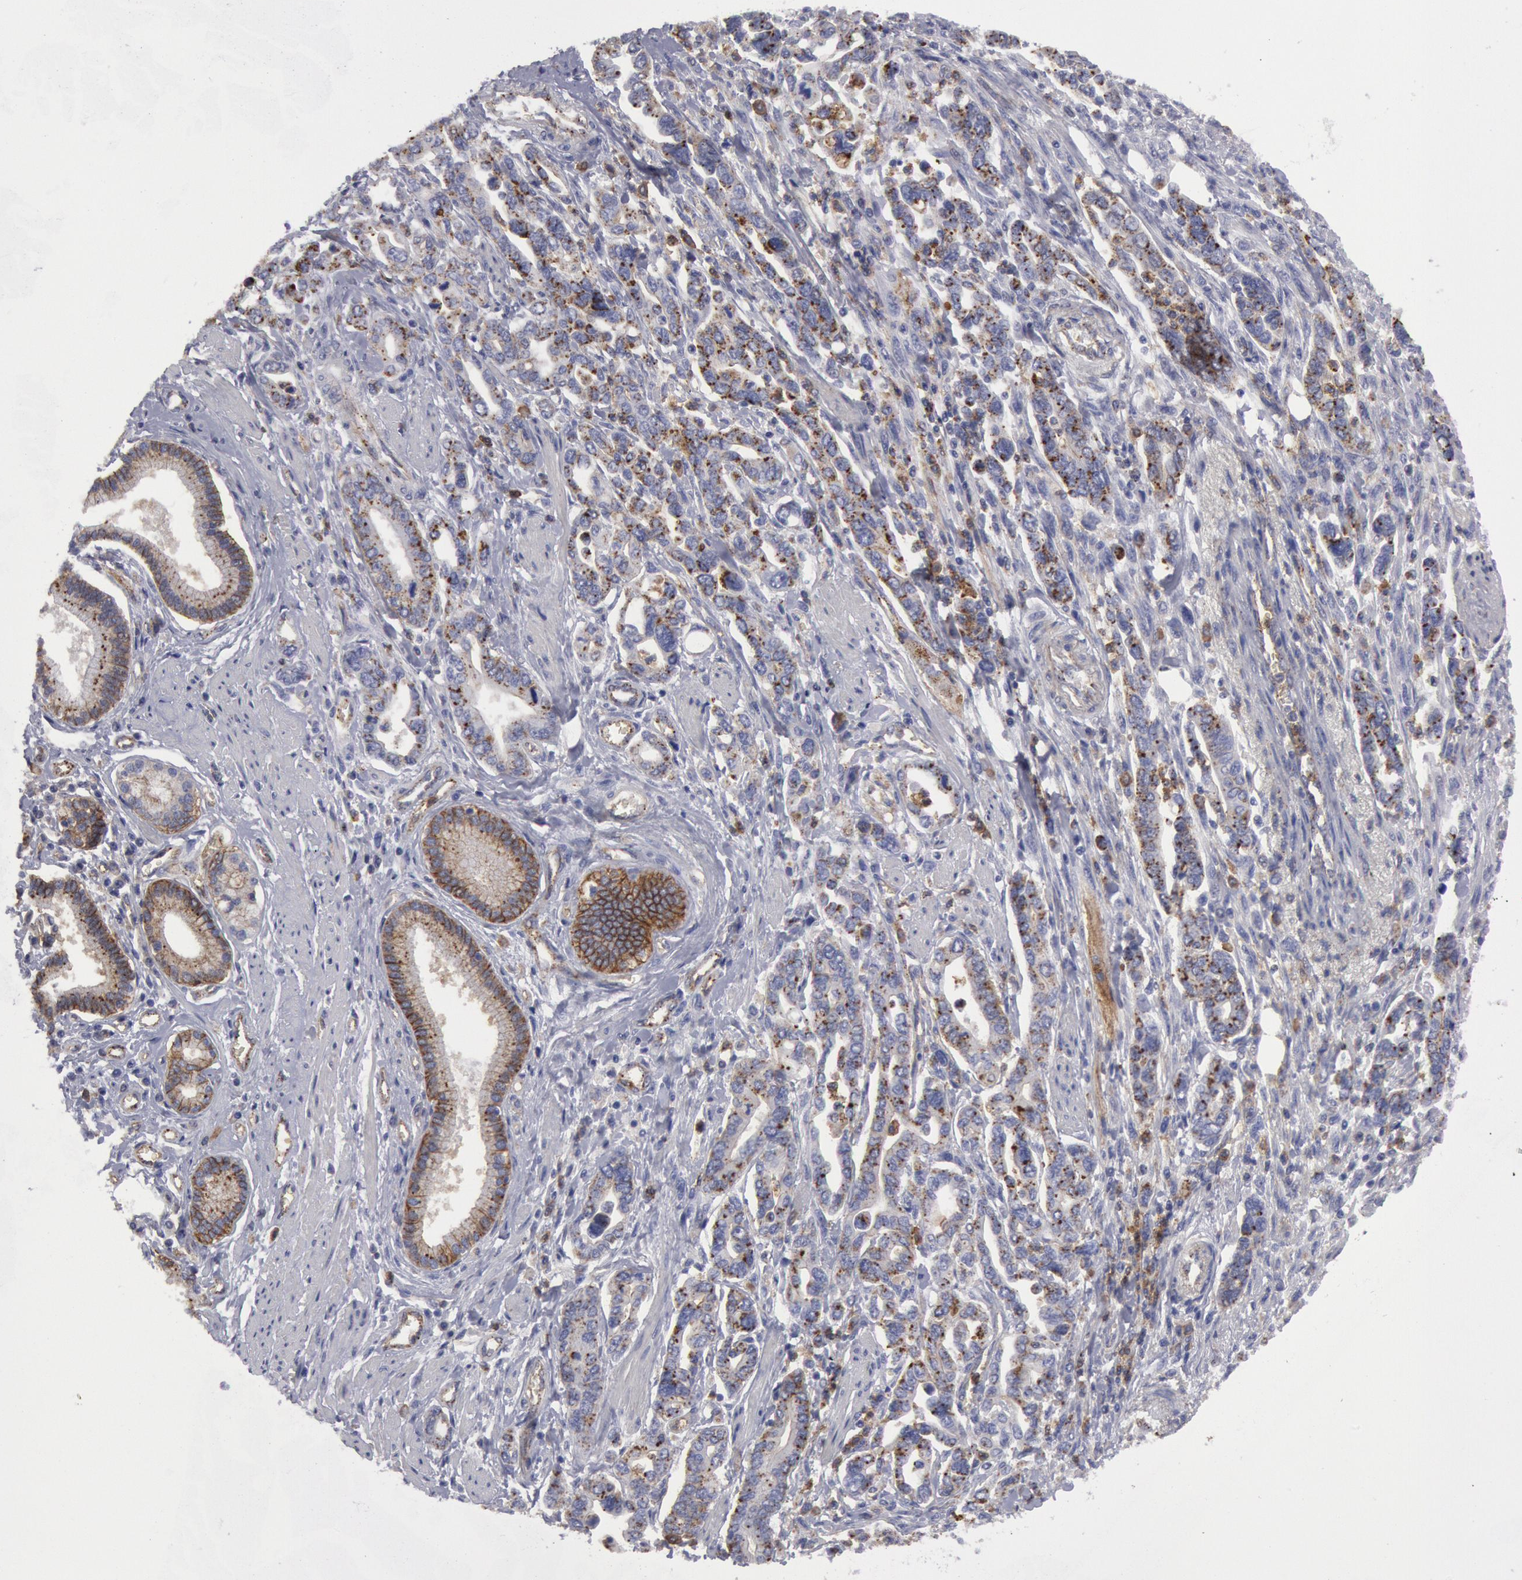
{"staining": {"intensity": "negative", "quantity": "none", "location": "none"}, "tissue": "pancreatic cancer", "cell_type": "Tumor cells", "image_type": "cancer", "snomed": [{"axis": "morphology", "description": "Adenocarcinoma, NOS"}, {"axis": "topography", "description": "Pancreas"}], "caption": "An image of human pancreatic cancer (adenocarcinoma) is negative for staining in tumor cells.", "gene": "FLOT1", "patient": {"sex": "female", "age": 57}}